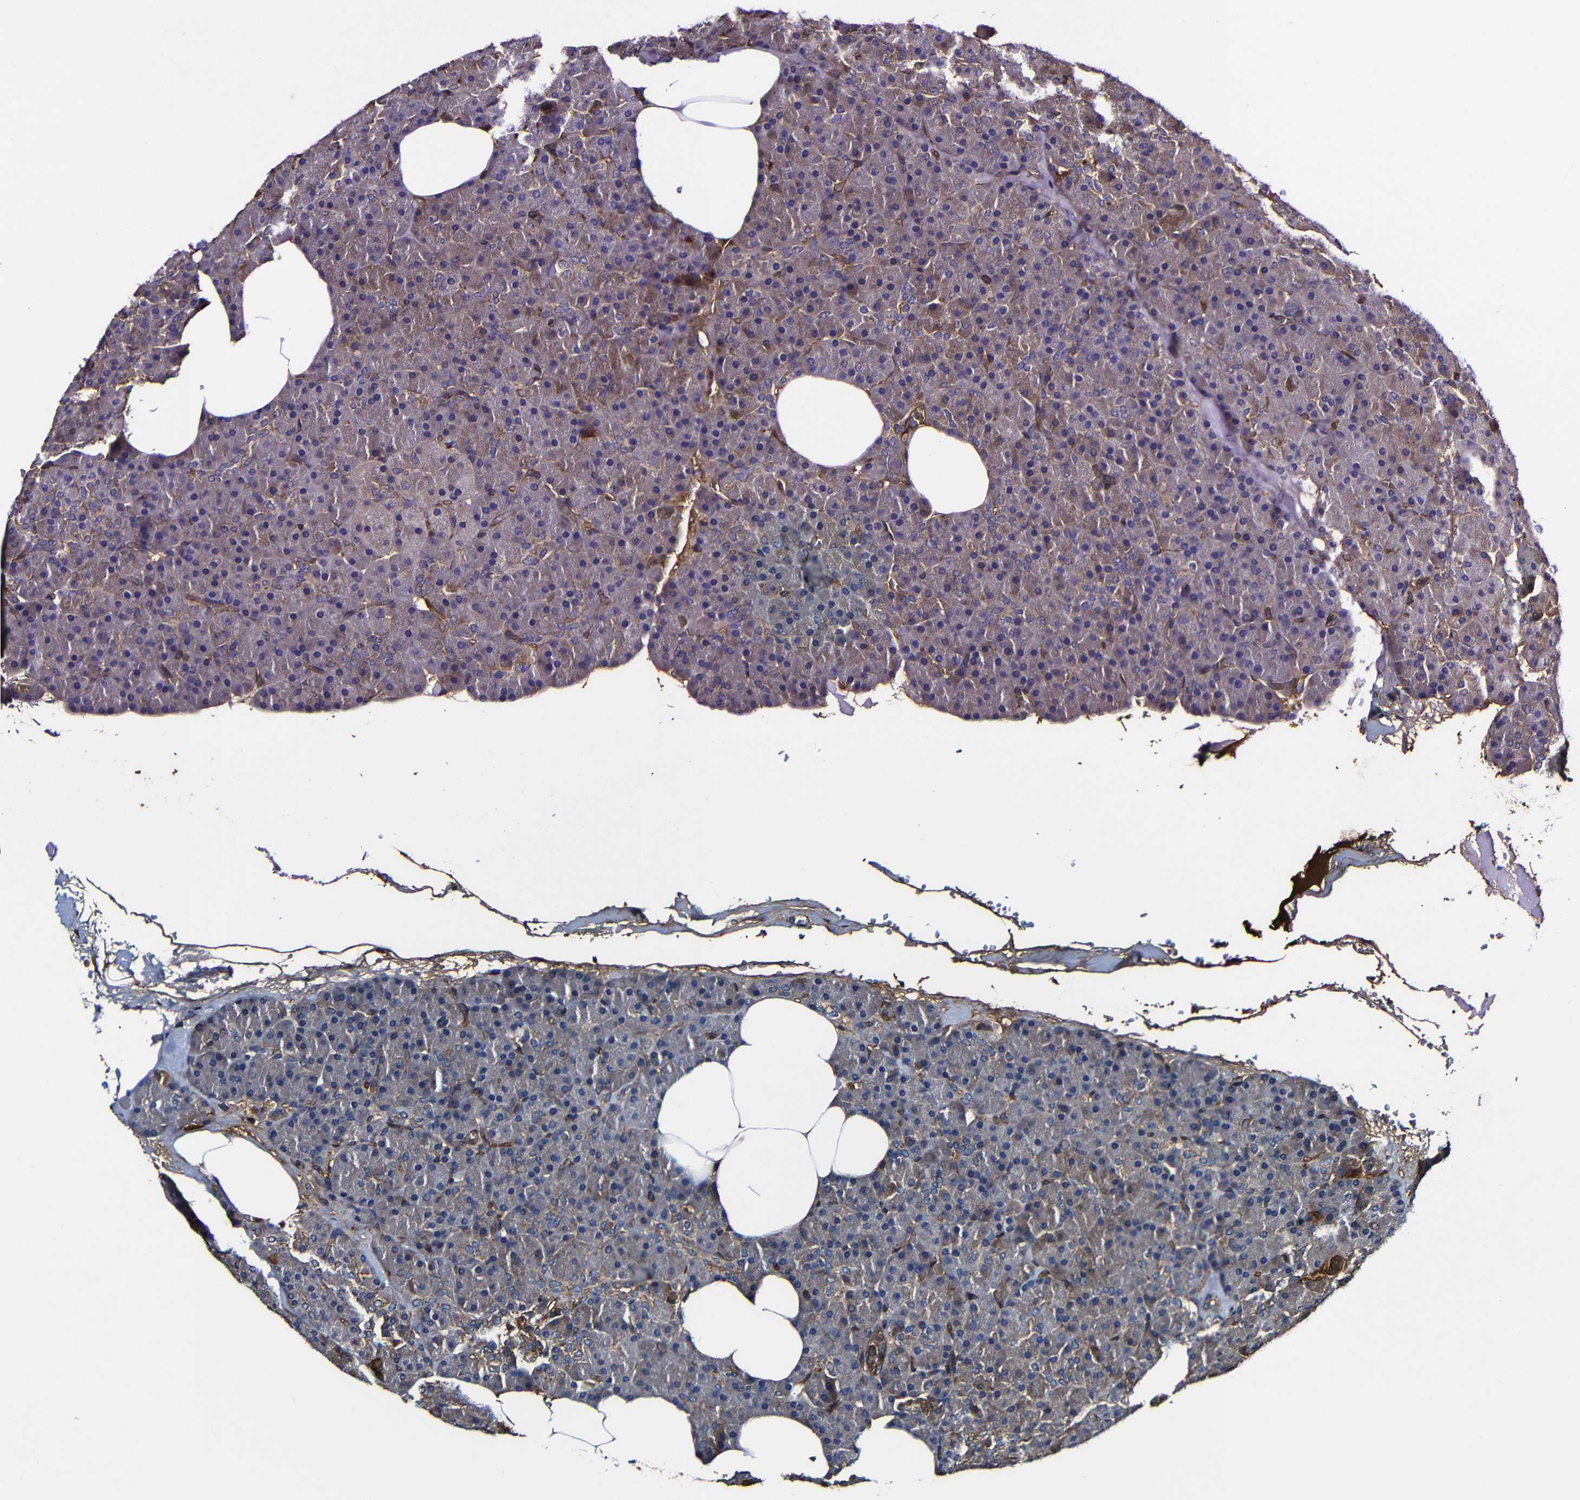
{"staining": {"intensity": "weak", "quantity": "<25%", "location": "cytoplasmic/membranous"}, "tissue": "pancreas", "cell_type": "Exocrine glandular cells", "image_type": "normal", "snomed": [{"axis": "morphology", "description": "Normal tissue, NOS"}, {"axis": "topography", "description": "Pancreas"}], "caption": "Micrograph shows no significant protein staining in exocrine glandular cells of benign pancreas.", "gene": "MSN", "patient": {"sex": "female", "age": 35}}